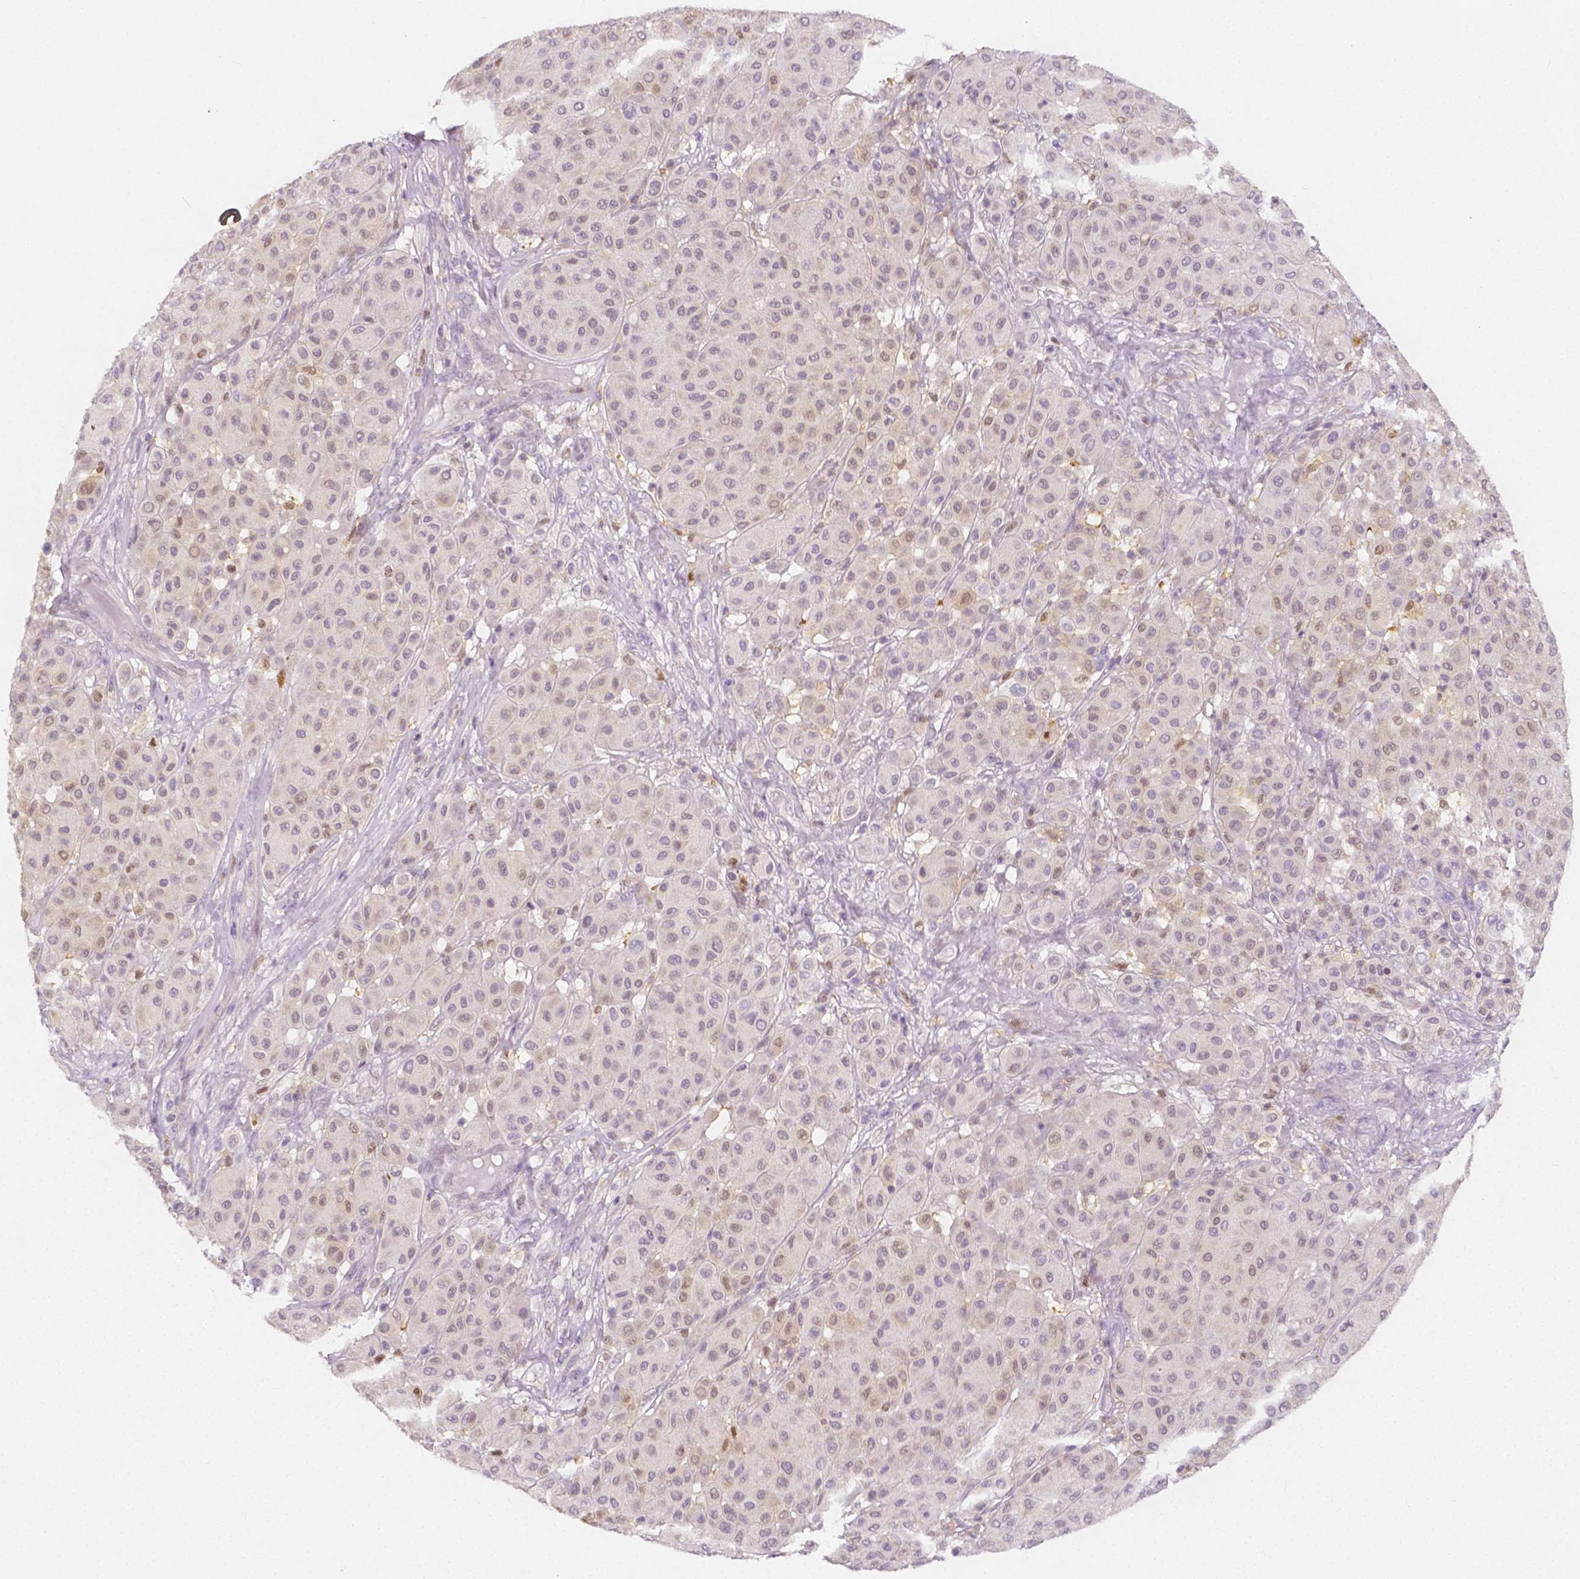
{"staining": {"intensity": "weak", "quantity": "<25%", "location": "cytoplasmic/membranous,nuclear"}, "tissue": "melanoma", "cell_type": "Tumor cells", "image_type": "cancer", "snomed": [{"axis": "morphology", "description": "Malignant melanoma, Metastatic site"}, {"axis": "topography", "description": "Smooth muscle"}], "caption": "Malignant melanoma (metastatic site) was stained to show a protein in brown. There is no significant expression in tumor cells.", "gene": "SGTB", "patient": {"sex": "male", "age": 41}}